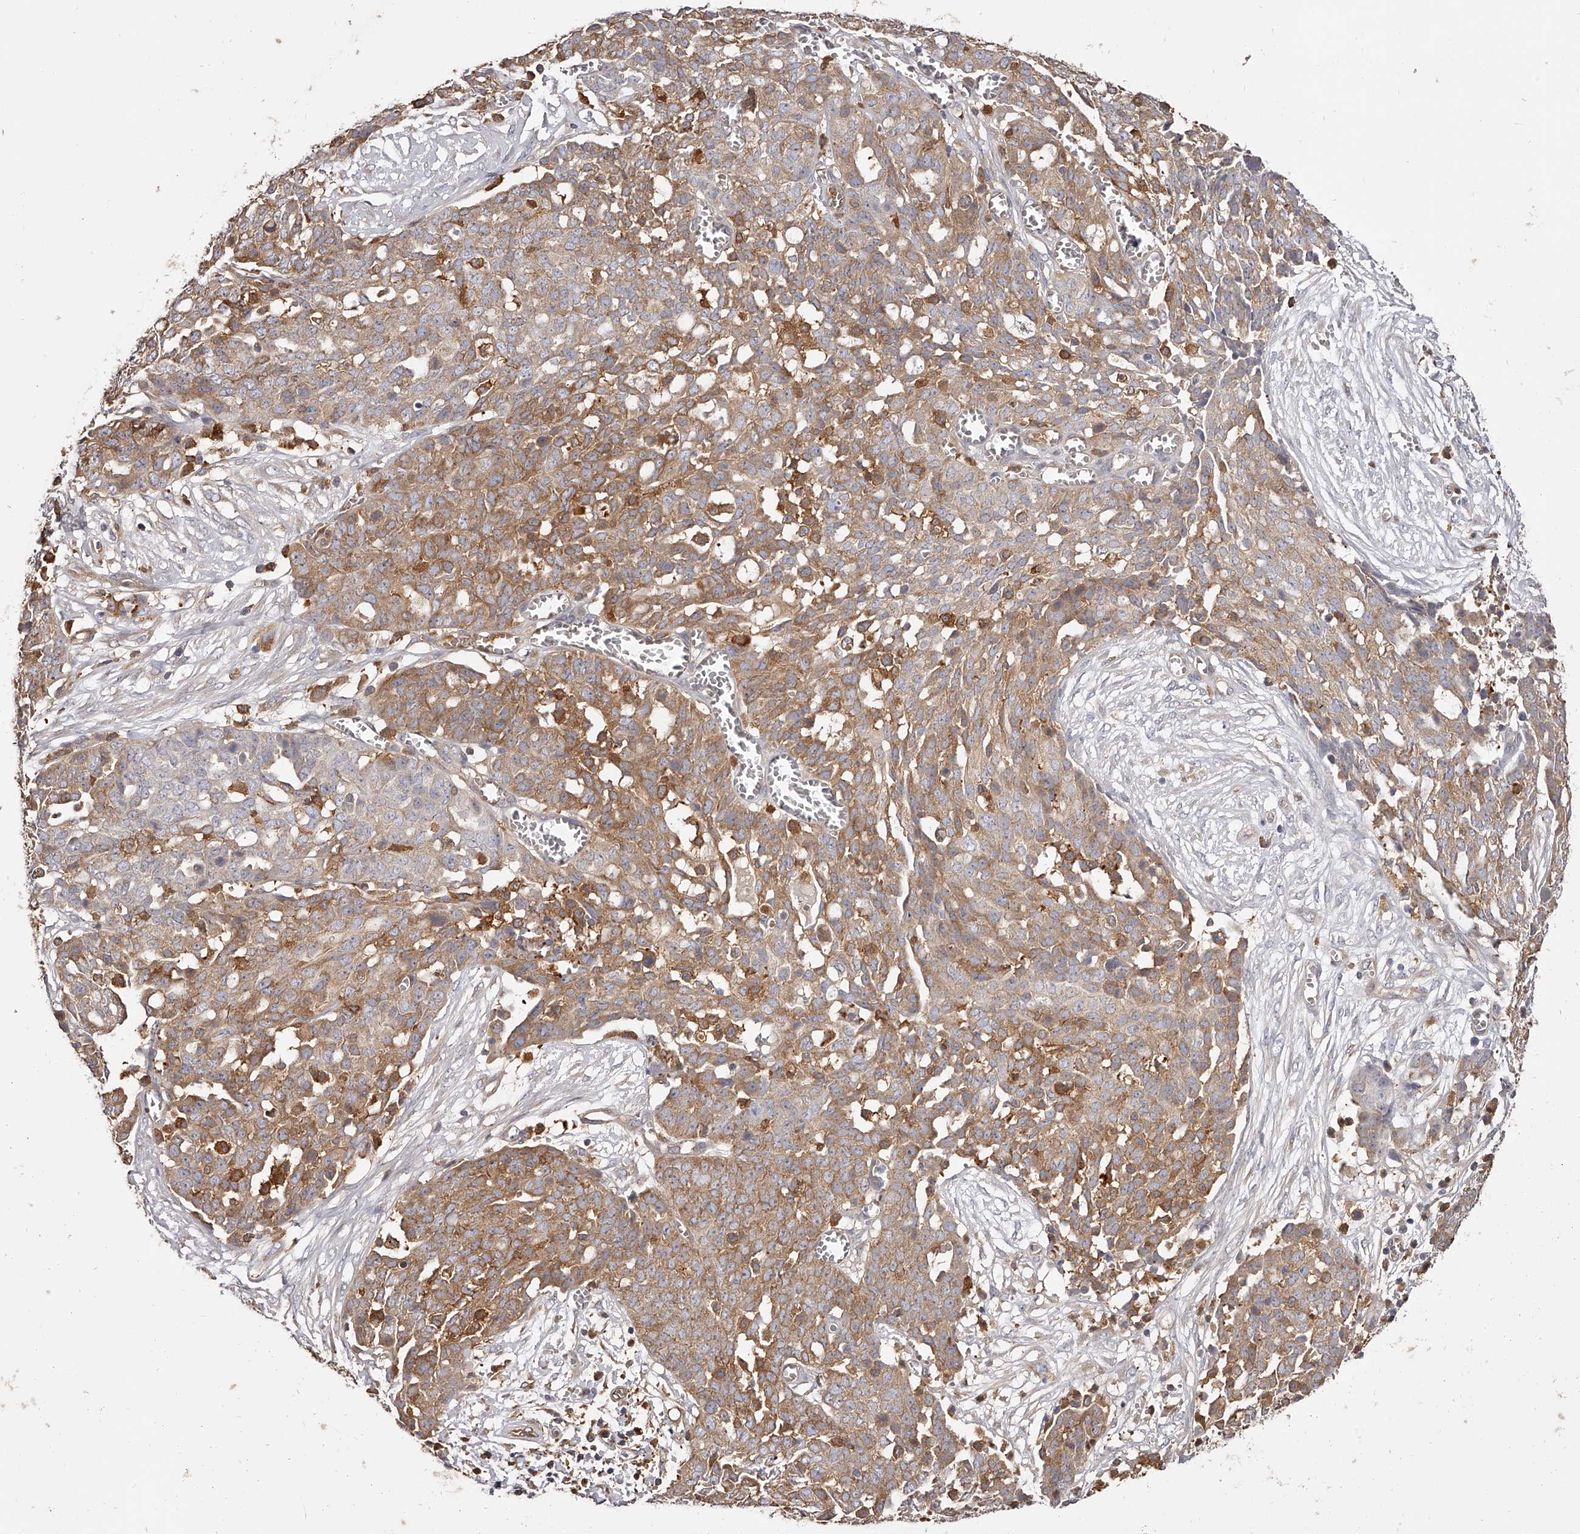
{"staining": {"intensity": "moderate", "quantity": ">75%", "location": "cytoplasmic/membranous"}, "tissue": "ovarian cancer", "cell_type": "Tumor cells", "image_type": "cancer", "snomed": [{"axis": "morphology", "description": "Cystadenocarcinoma, serous, NOS"}, {"axis": "topography", "description": "Soft tissue"}, {"axis": "topography", "description": "Ovary"}], "caption": "Tumor cells reveal moderate cytoplasmic/membranous expression in approximately >75% of cells in serous cystadenocarcinoma (ovarian).", "gene": "LAP3", "patient": {"sex": "female", "age": 57}}